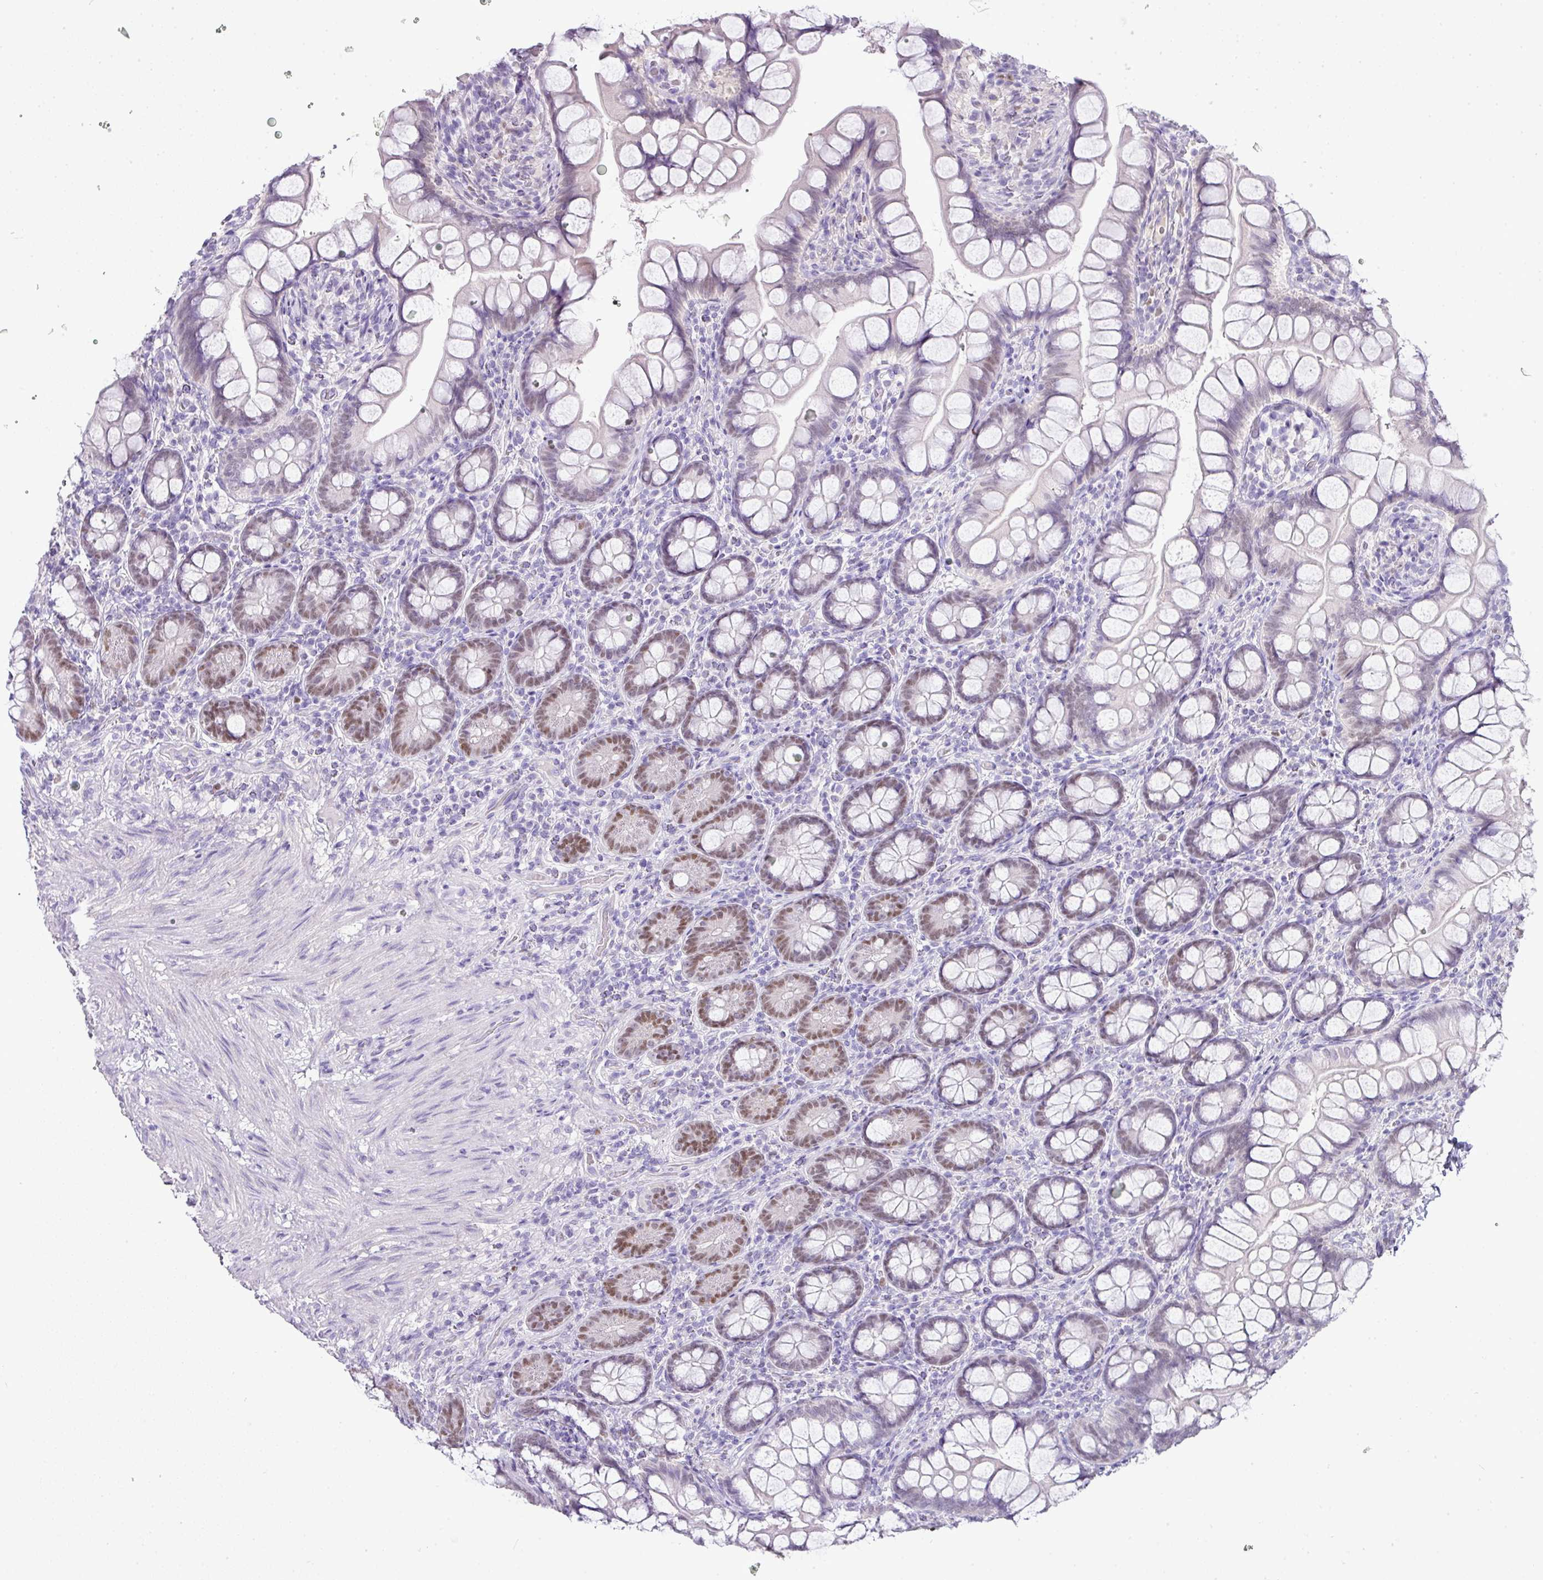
{"staining": {"intensity": "moderate", "quantity": "<25%", "location": "nuclear"}, "tissue": "small intestine", "cell_type": "Glandular cells", "image_type": "normal", "snomed": [{"axis": "morphology", "description": "Normal tissue, NOS"}, {"axis": "topography", "description": "Small intestine"}], "caption": "This is a histology image of immunohistochemistry (IHC) staining of unremarkable small intestine, which shows moderate positivity in the nuclear of glandular cells.", "gene": "BCL11A", "patient": {"sex": "male", "age": 70}}